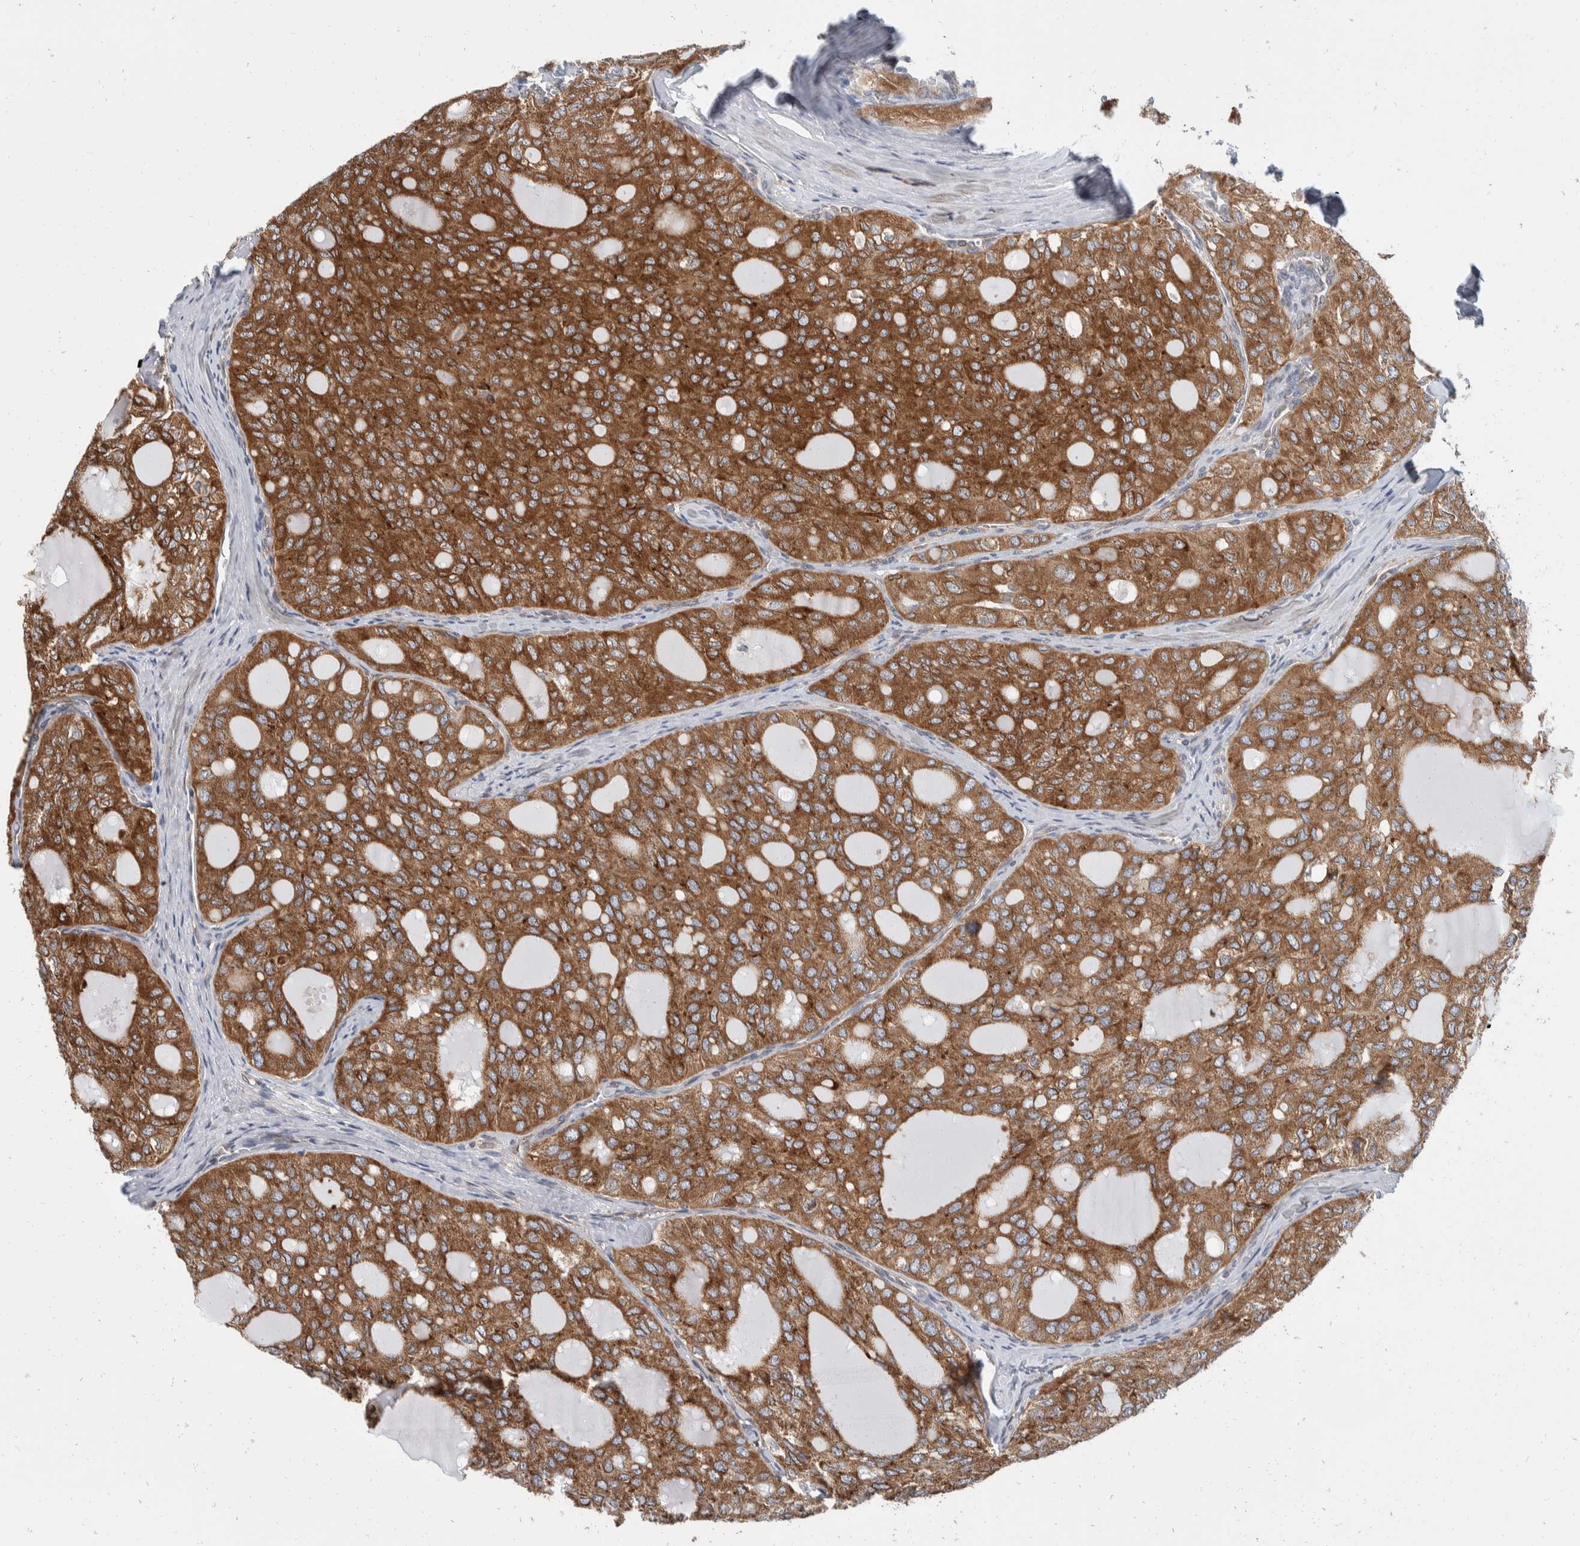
{"staining": {"intensity": "strong", "quantity": ">75%", "location": "cytoplasmic/membranous"}, "tissue": "thyroid cancer", "cell_type": "Tumor cells", "image_type": "cancer", "snomed": [{"axis": "morphology", "description": "Follicular adenoma carcinoma, NOS"}, {"axis": "topography", "description": "Thyroid gland"}], "caption": "Immunohistochemical staining of thyroid cancer displays strong cytoplasmic/membranous protein positivity in about >75% of tumor cells.", "gene": "TMEM245", "patient": {"sex": "male", "age": 75}}